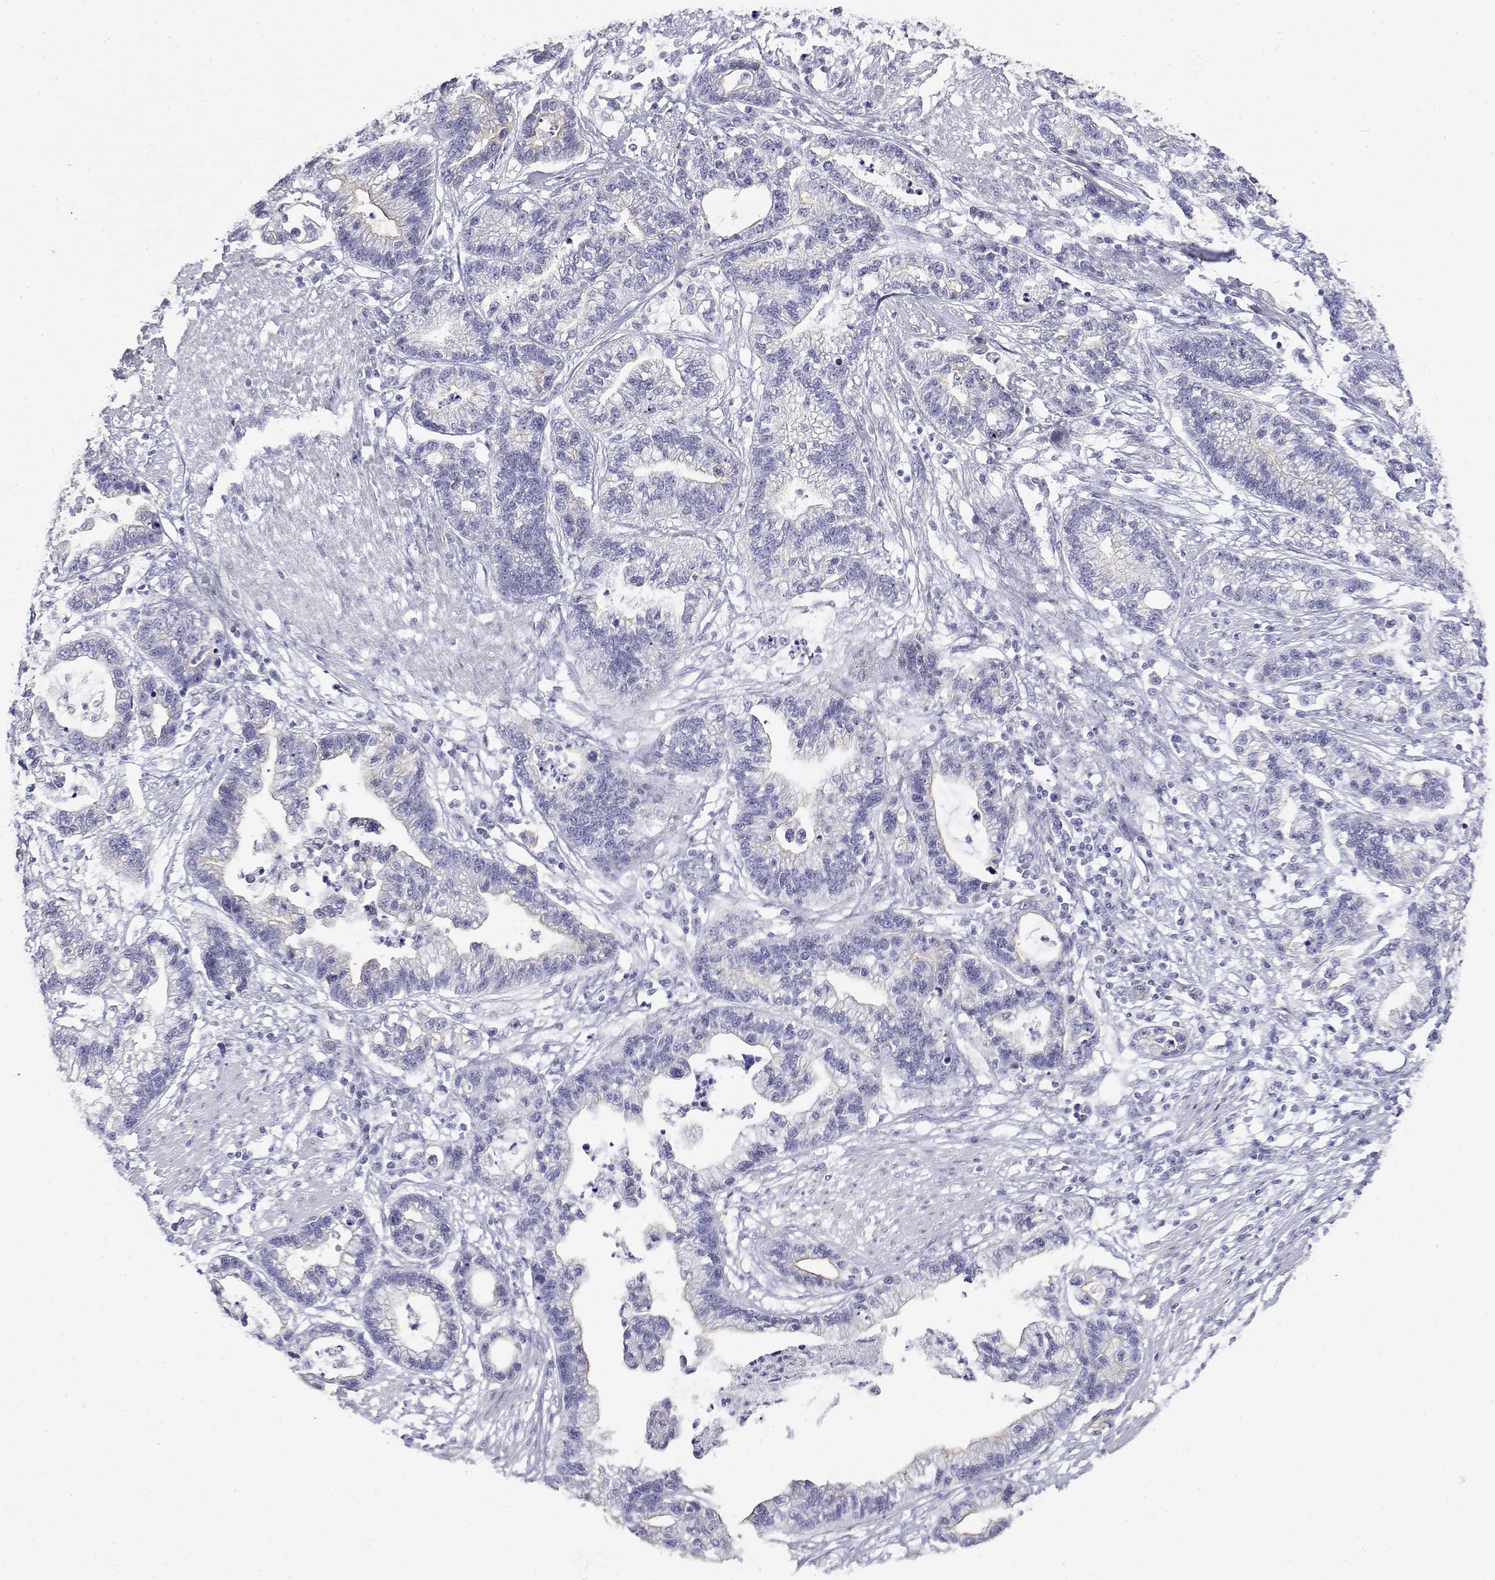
{"staining": {"intensity": "negative", "quantity": "none", "location": "none"}, "tissue": "stomach cancer", "cell_type": "Tumor cells", "image_type": "cancer", "snomed": [{"axis": "morphology", "description": "Adenocarcinoma, NOS"}, {"axis": "topography", "description": "Stomach"}], "caption": "Stomach adenocarcinoma was stained to show a protein in brown. There is no significant positivity in tumor cells.", "gene": "MISP", "patient": {"sex": "male", "age": 83}}